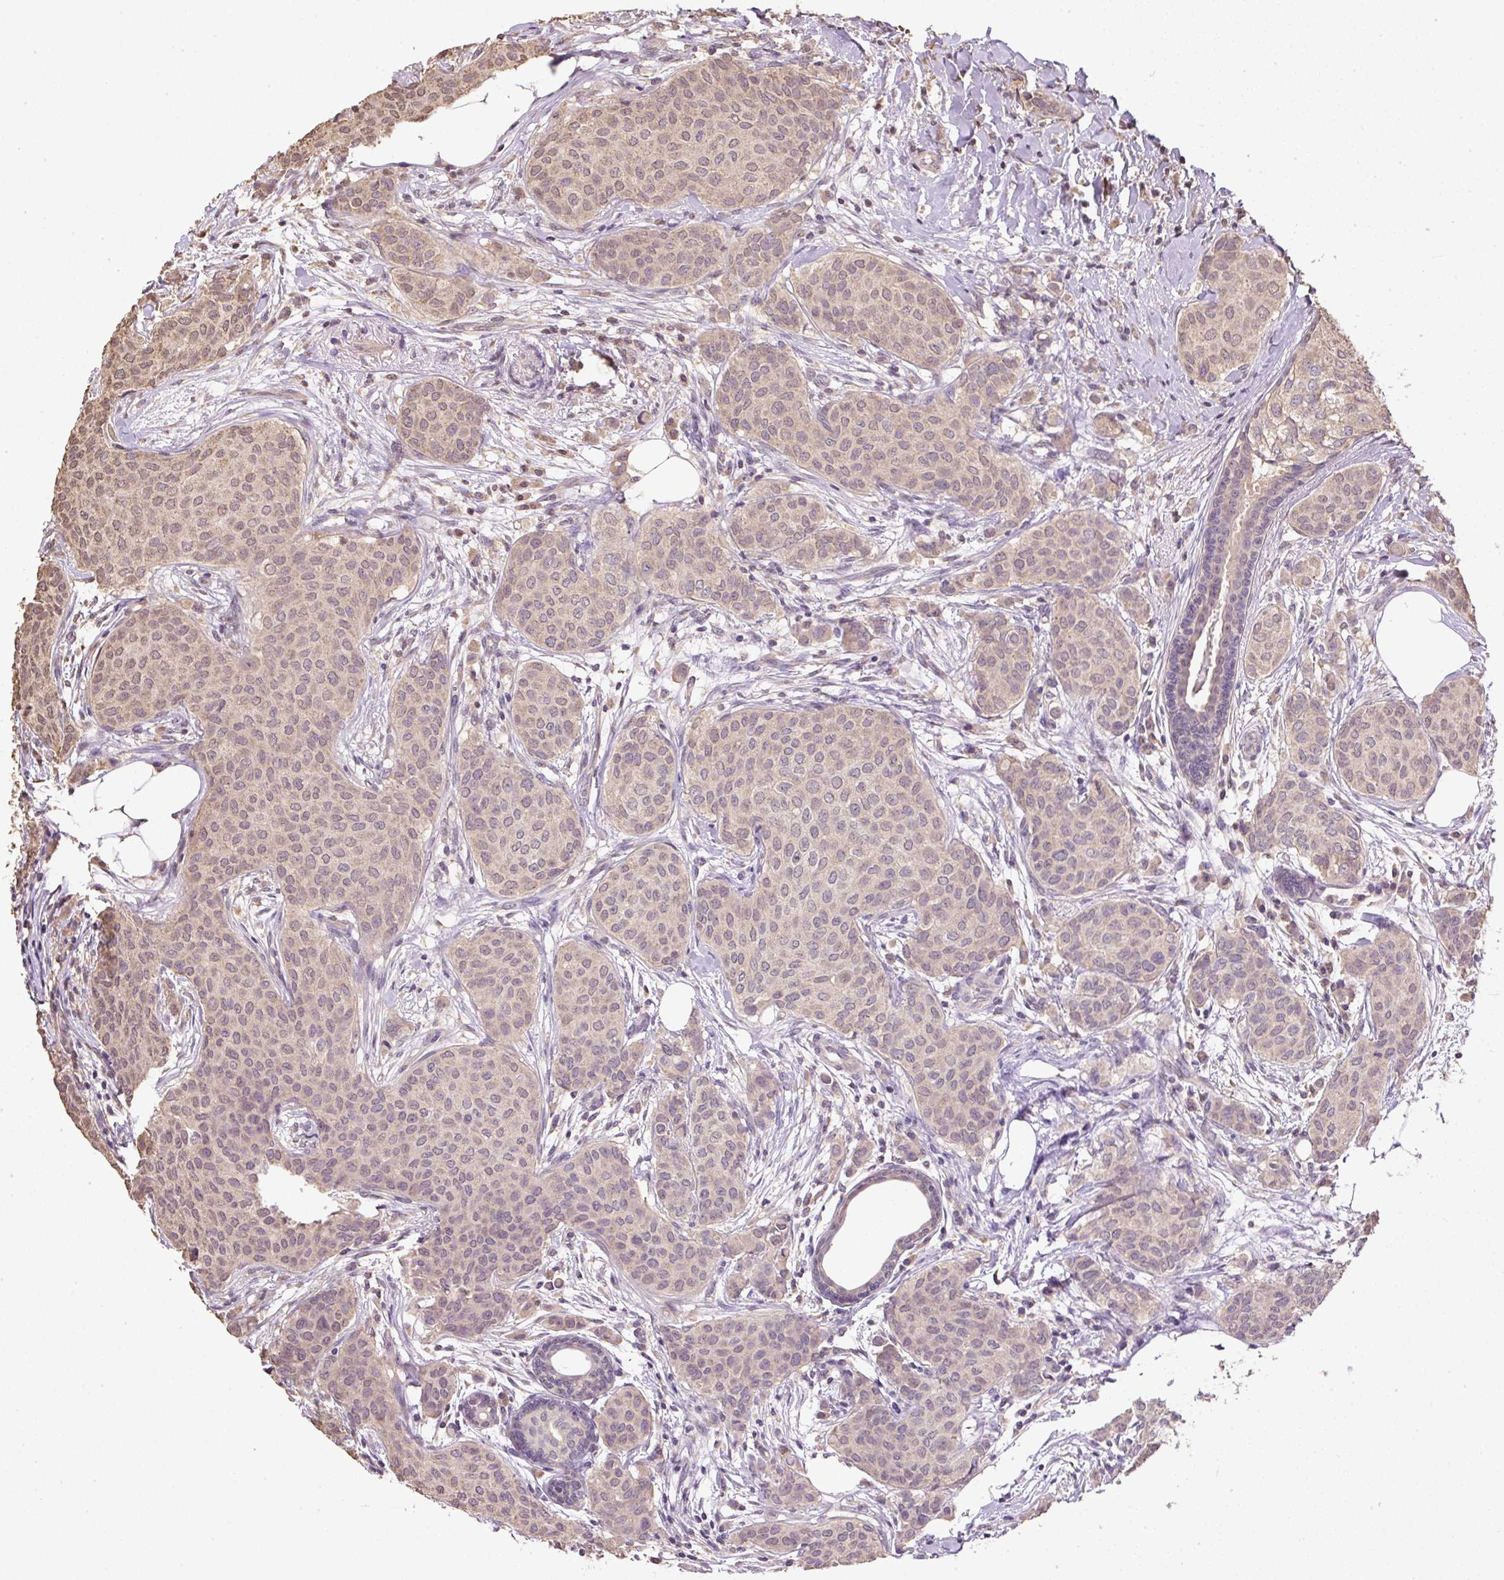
{"staining": {"intensity": "weak", "quantity": ">75%", "location": "cytoplasmic/membranous,nuclear"}, "tissue": "breast cancer", "cell_type": "Tumor cells", "image_type": "cancer", "snomed": [{"axis": "morphology", "description": "Duct carcinoma"}, {"axis": "topography", "description": "Breast"}], "caption": "Immunohistochemistry (IHC) image of neoplastic tissue: human infiltrating ductal carcinoma (breast) stained using immunohistochemistry reveals low levels of weak protein expression localized specifically in the cytoplasmic/membranous and nuclear of tumor cells, appearing as a cytoplasmic/membranous and nuclear brown color.", "gene": "TMEM170B", "patient": {"sex": "female", "age": 47}}